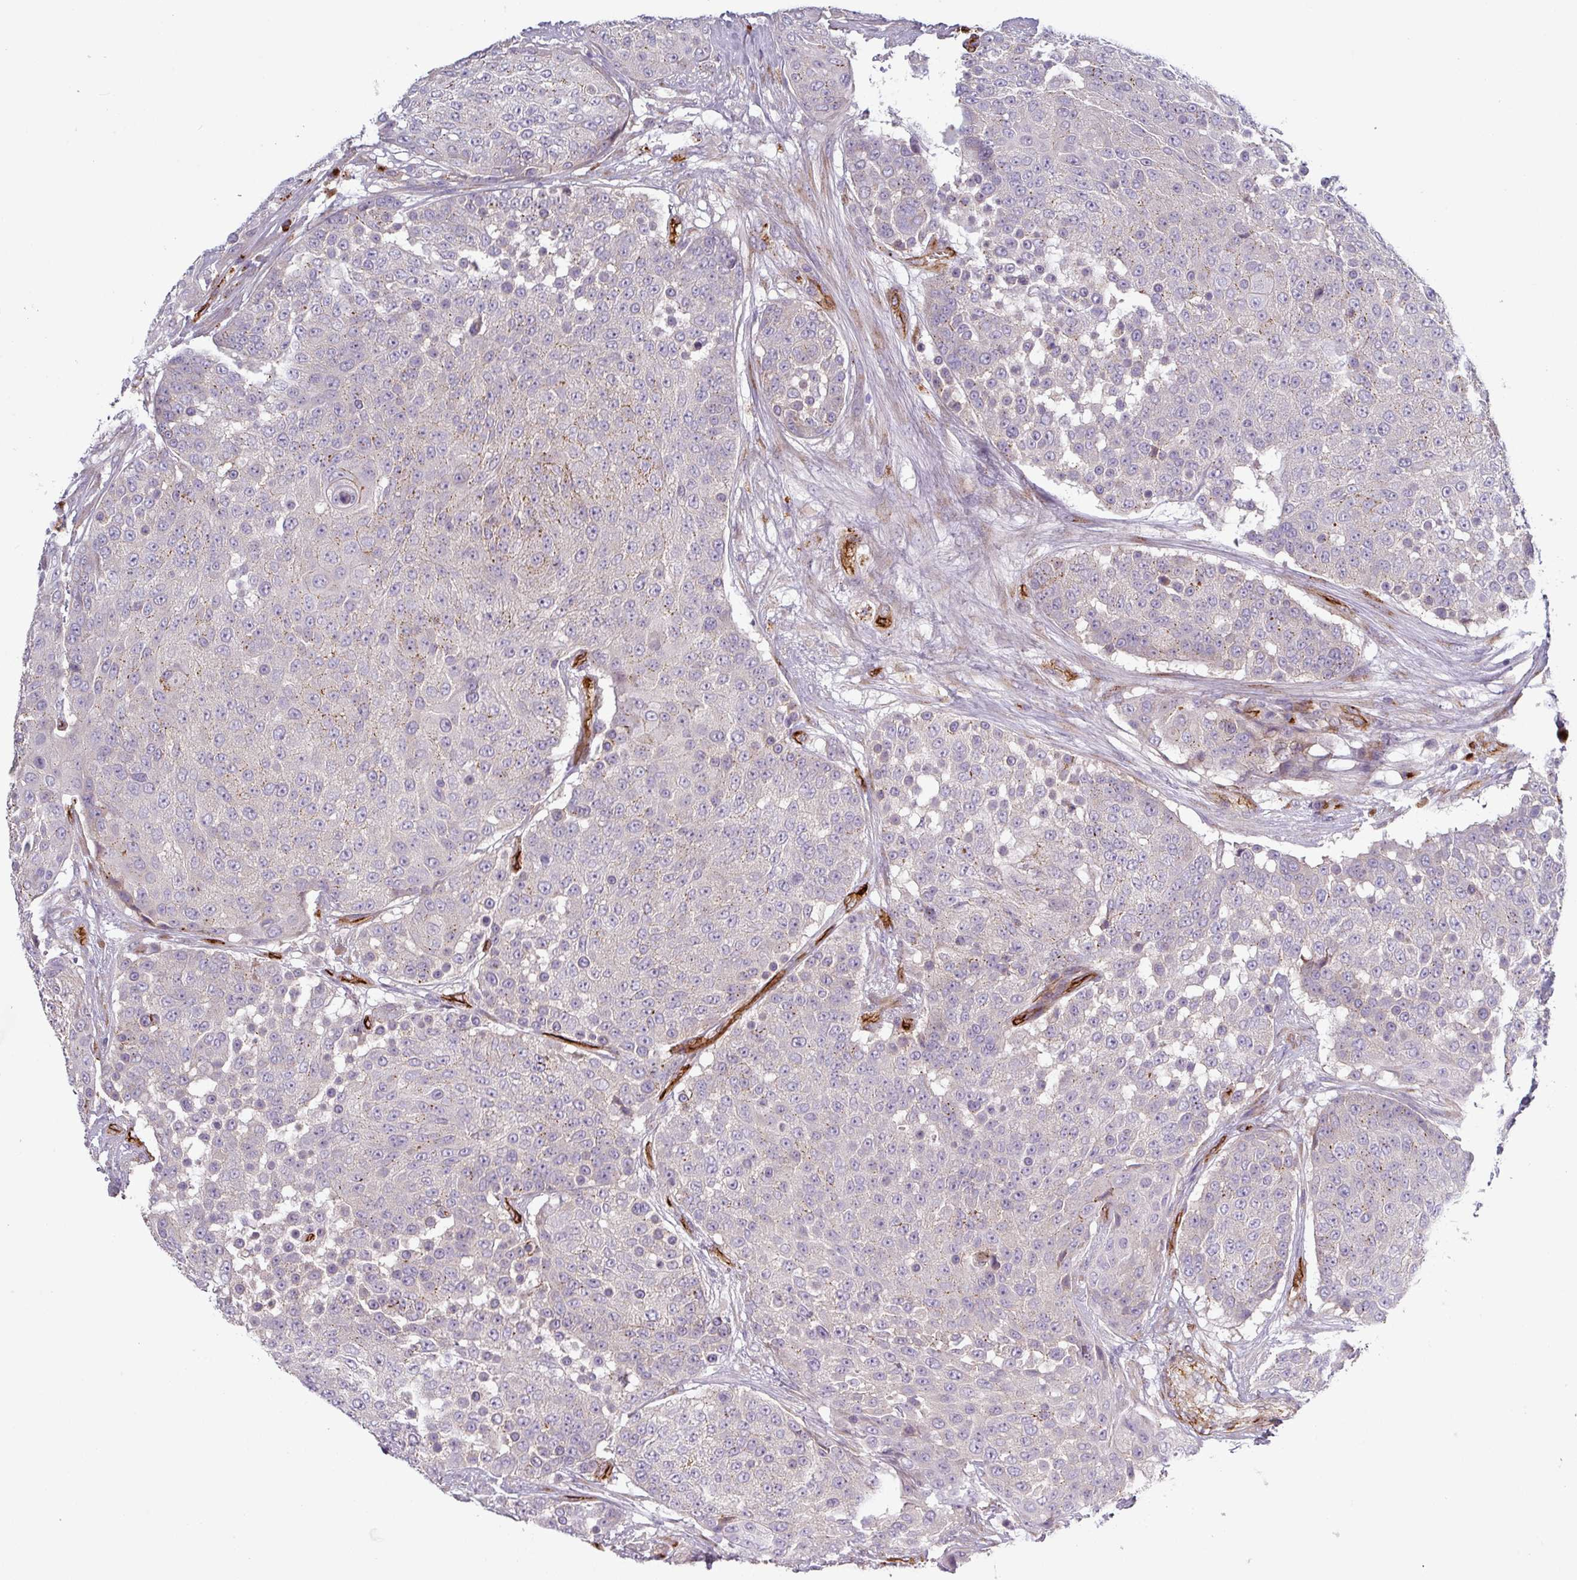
{"staining": {"intensity": "weak", "quantity": "25%-75%", "location": "cytoplasmic/membranous"}, "tissue": "urothelial cancer", "cell_type": "Tumor cells", "image_type": "cancer", "snomed": [{"axis": "morphology", "description": "Urothelial carcinoma, High grade"}, {"axis": "topography", "description": "Urinary bladder"}], "caption": "IHC histopathology image of high-grade urothelial carcinoma stained for a protein (brown), which shows low levels of weak cytoplasmic/membranous expression in approximately 25%-75% of tumor cells.", "gene": "PRODH2", "patient": {"sex": "female", "age": 63}}